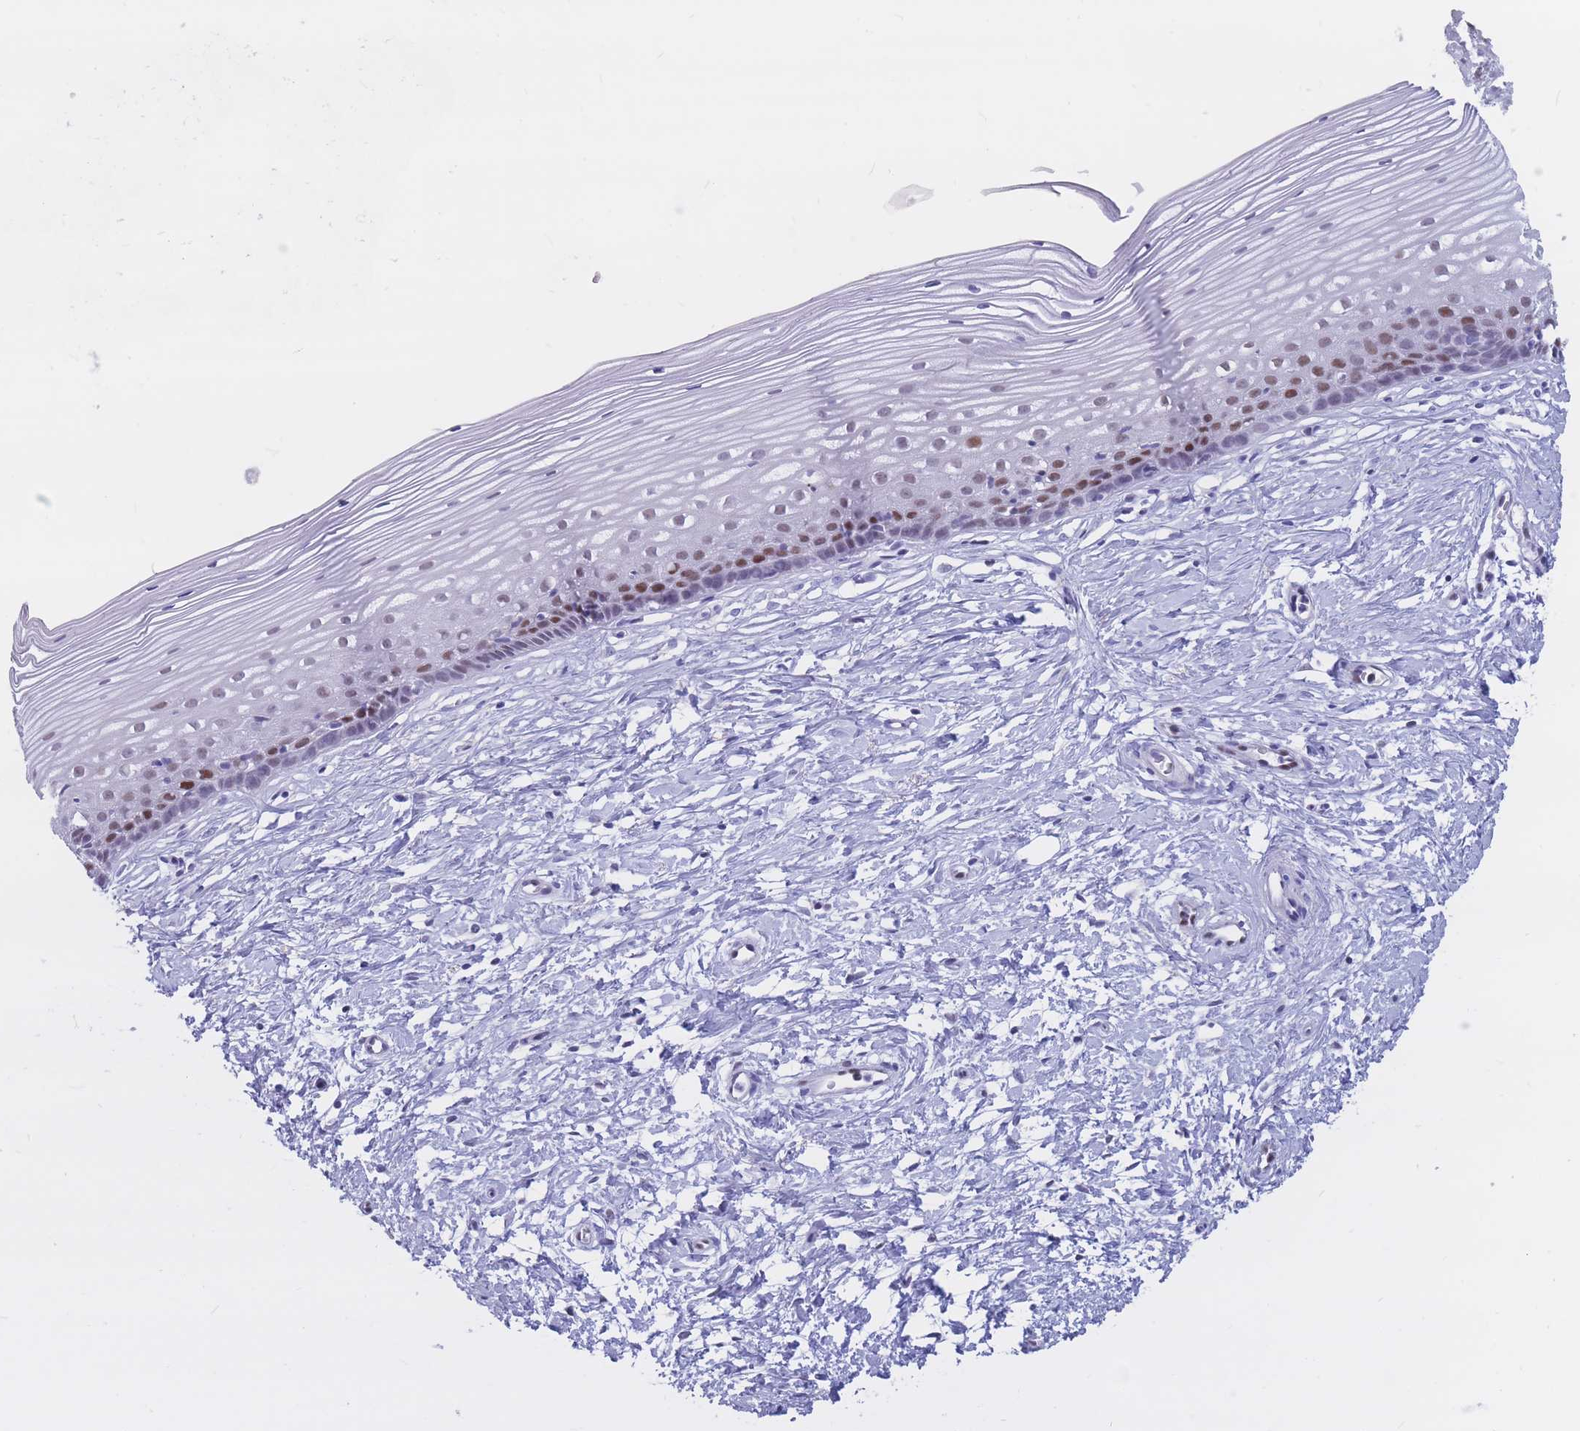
{"staining": {"intensity": "moderate", "quantity": ">75%", "location": "nuclear"}, "tissue": "cervix", "cell_type": "Glandular cells", "image_type": "normal", "snomed": [{"axis": "morphology", "description": "Normal tissue, NOS"}, {"axis": "topography", "description": "Cervix"}], "caption": "Cervix stained with IHC exhibits moderate nuclear expression in approximately >75% of glandular cells.", "gene": "NASP", "patient": {"sex": "female", "age": 40}}